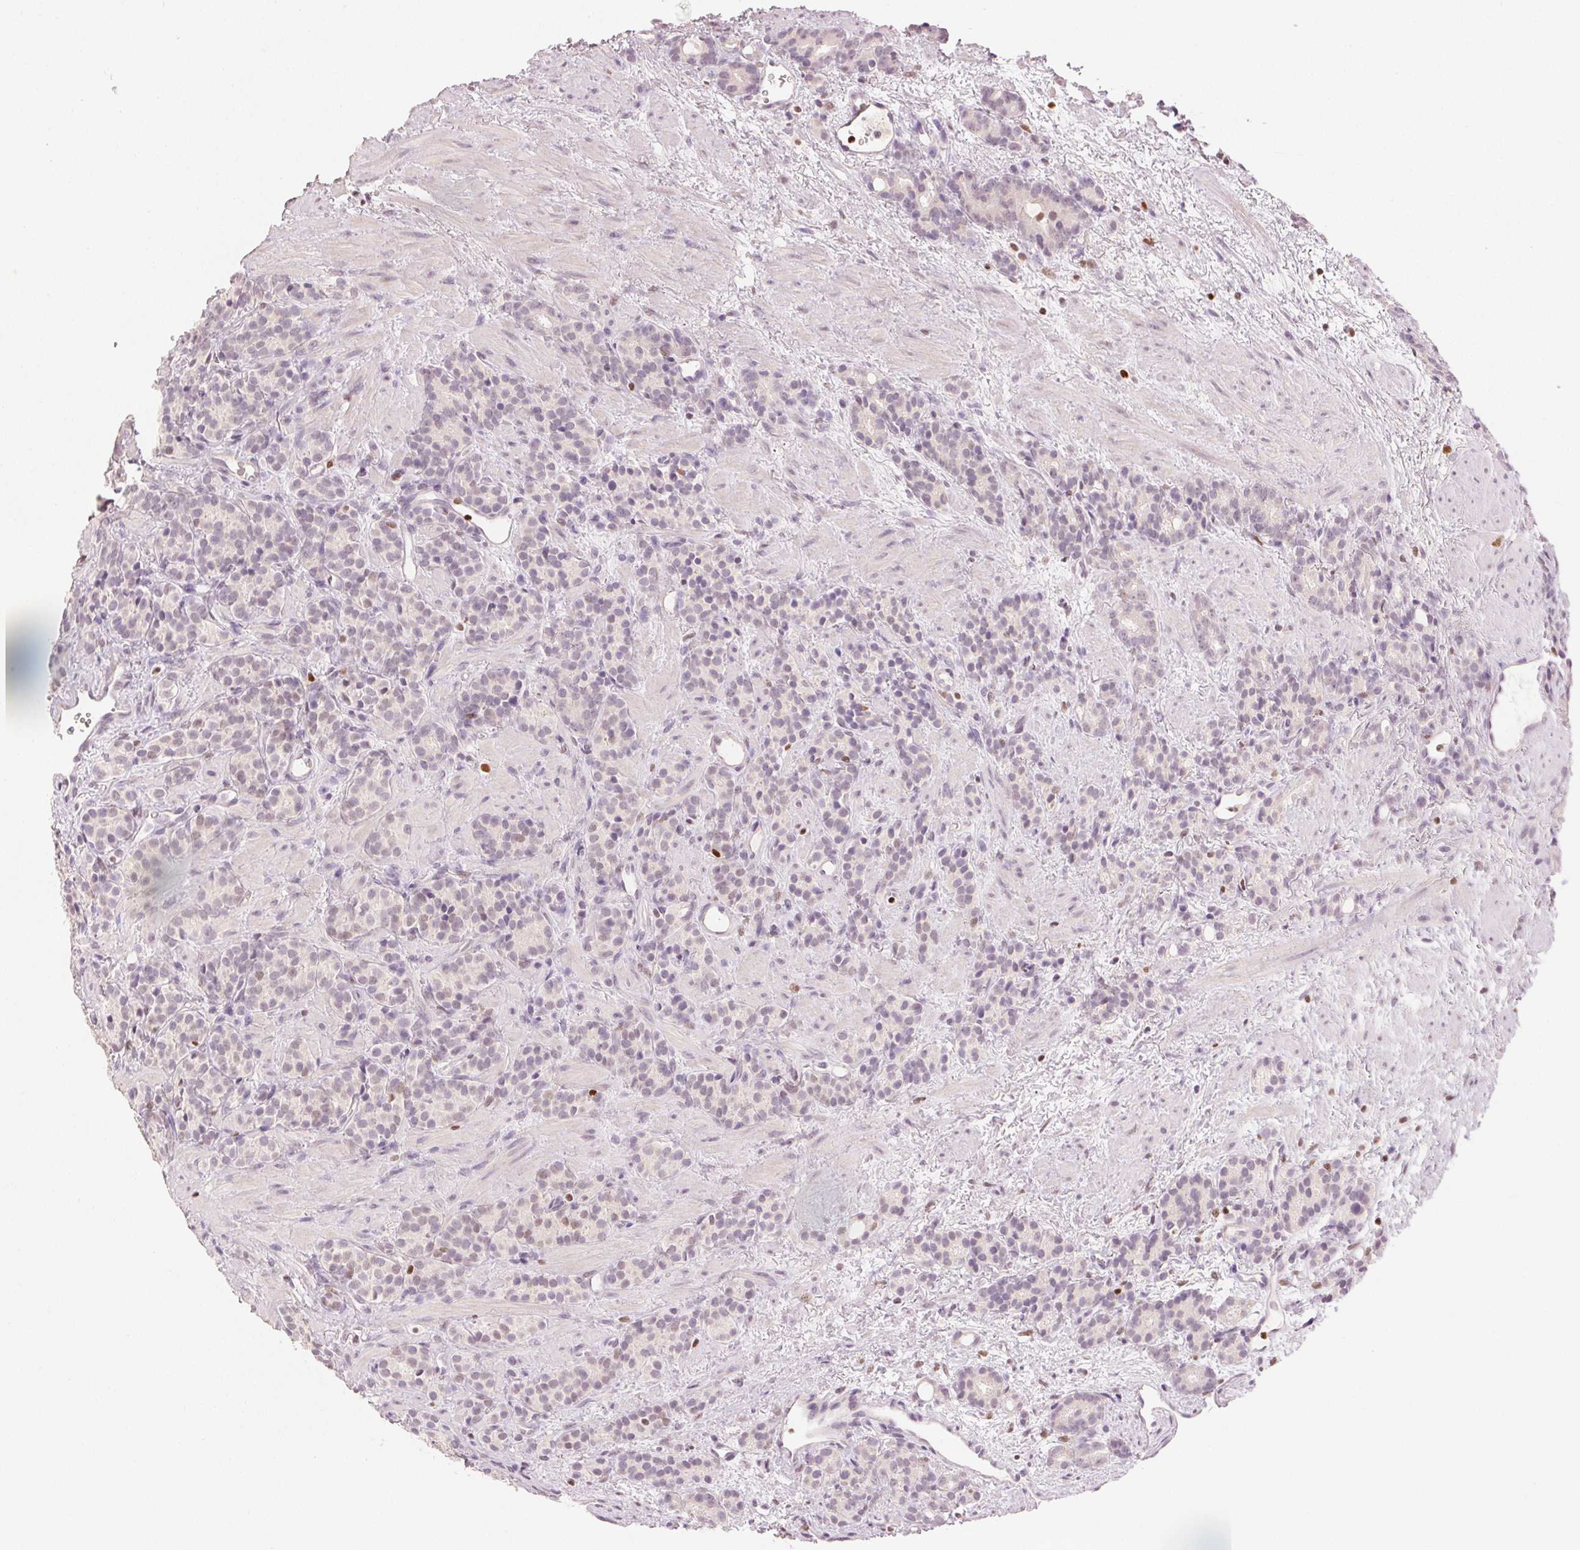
{"staining": {"intensity": "negative", "quantity": "none", "location": "none"}, "tissue": "prostate cancer", "cell_type": "Tumor cells", "image_type": "cancer", "snomed": [{"axis": "morphology", "description": "Adenocarcinoma, High grade"}, {"axis": "topography", "description": "Prostate"}], "caption": "A high-resolution image shows immunohistochemistry (IHC) staining of prostate cancer, which shows no significant positivity in tumor cells. (Brightfield microscopy of DAB immunohistochemistry at high magnification).", "gene": "RUNX2", "patient": {"sex": "male", "age": 84}}